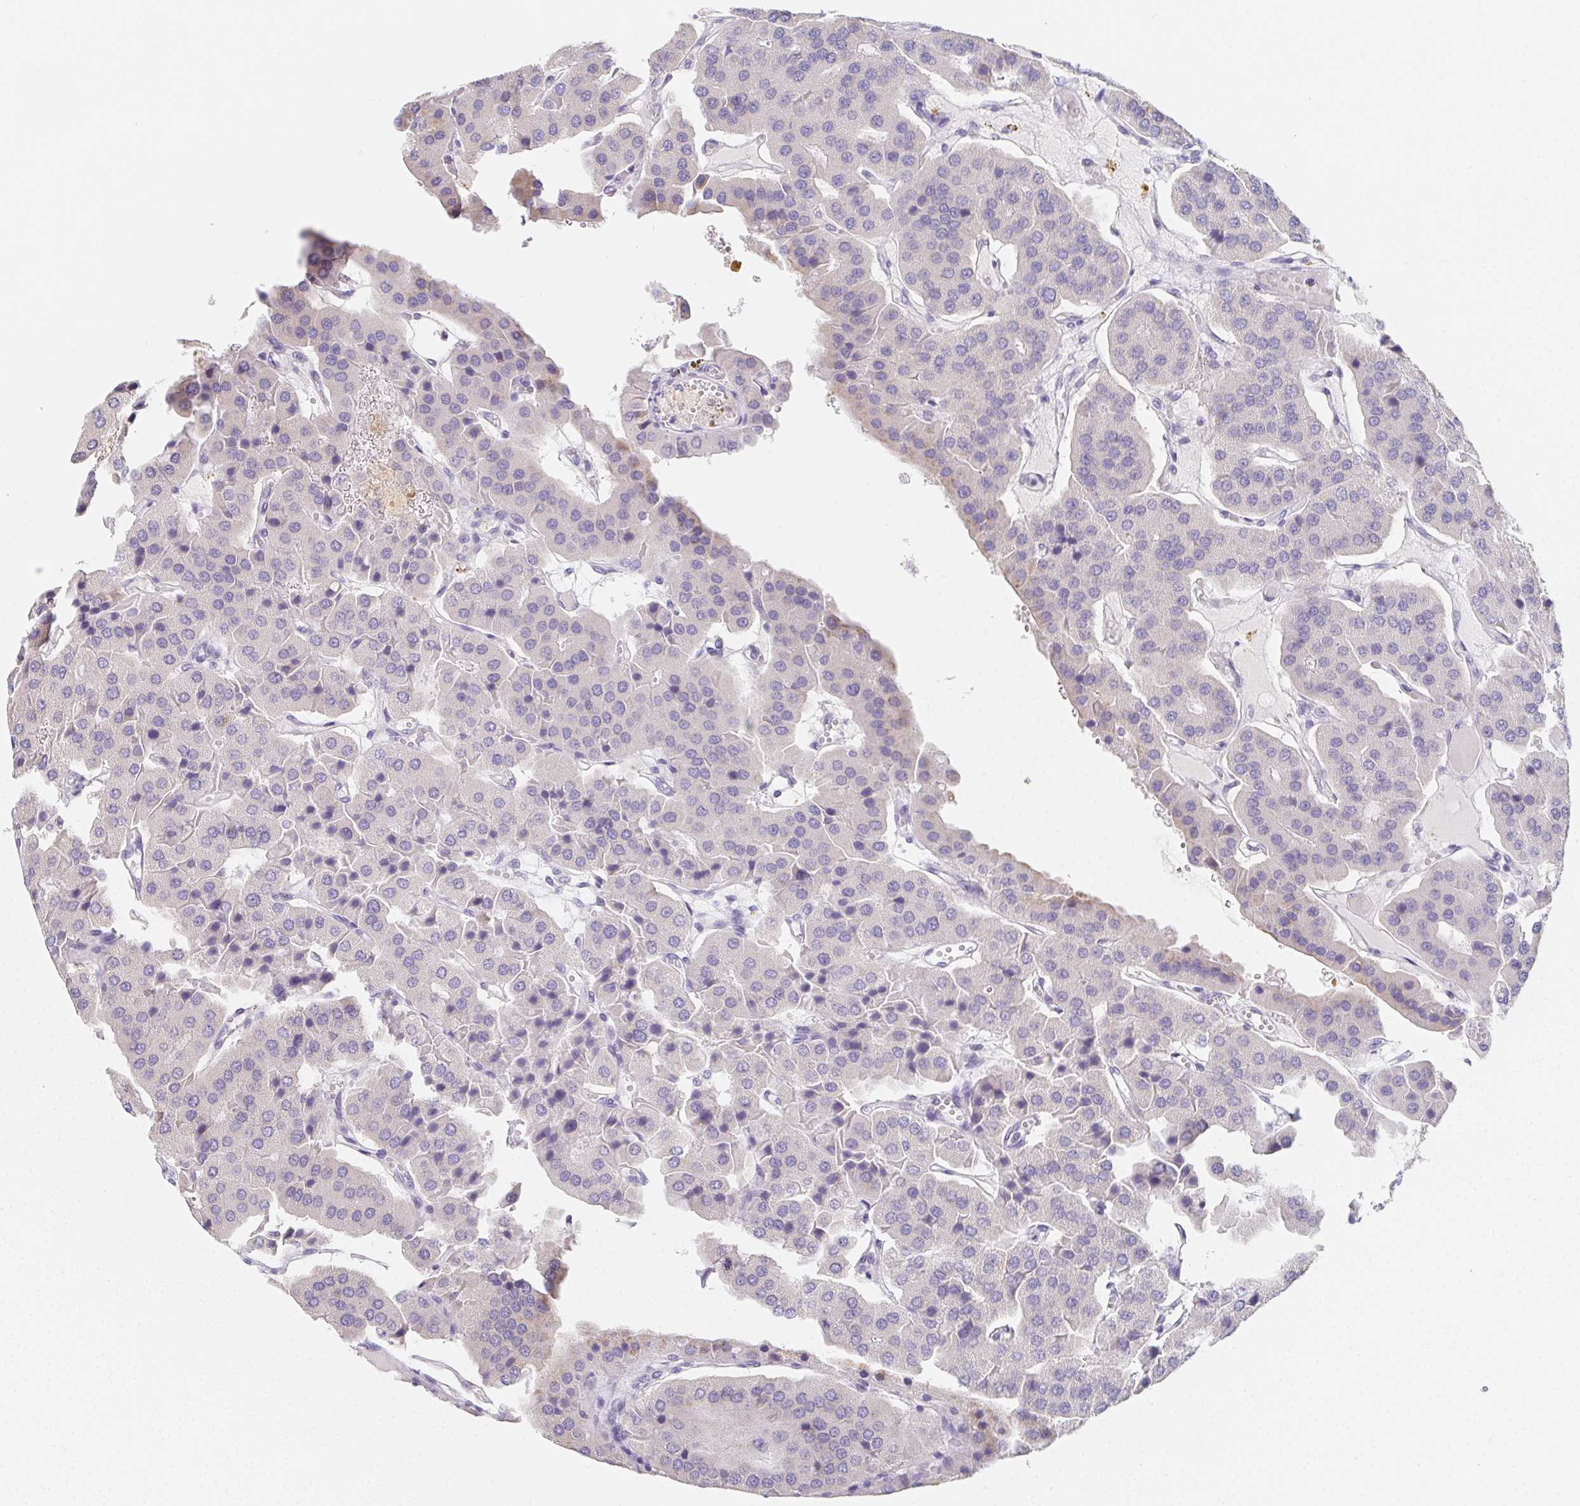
{"staining": {"intensity": "negative", "quantity": "none", "location": "none"}, "tissue": "parathyroid gland", "cell_type": "Glandular cells", "image_type": "normal", "snomed": [{"axis": "morphology", "description": "Normal tissue, NOS"}, {"axis": "morphology", "description": "Adenoma, NOS"}, {"axis": "topography", "description": "Parathyroid gland"}], "caption": "Protein analysis of normal parathyroid gland exhibits no significant staining in glandular cells. Brightfield microscopy of immunohistochemistry (IHC) stained with DAB (3,3'-diaminobenzidine) (brown) and hematoxylin (blue), captured at high magnification.", "gene": "GLIPR1L1", "patient": {"sex": "female", "age": 86}}